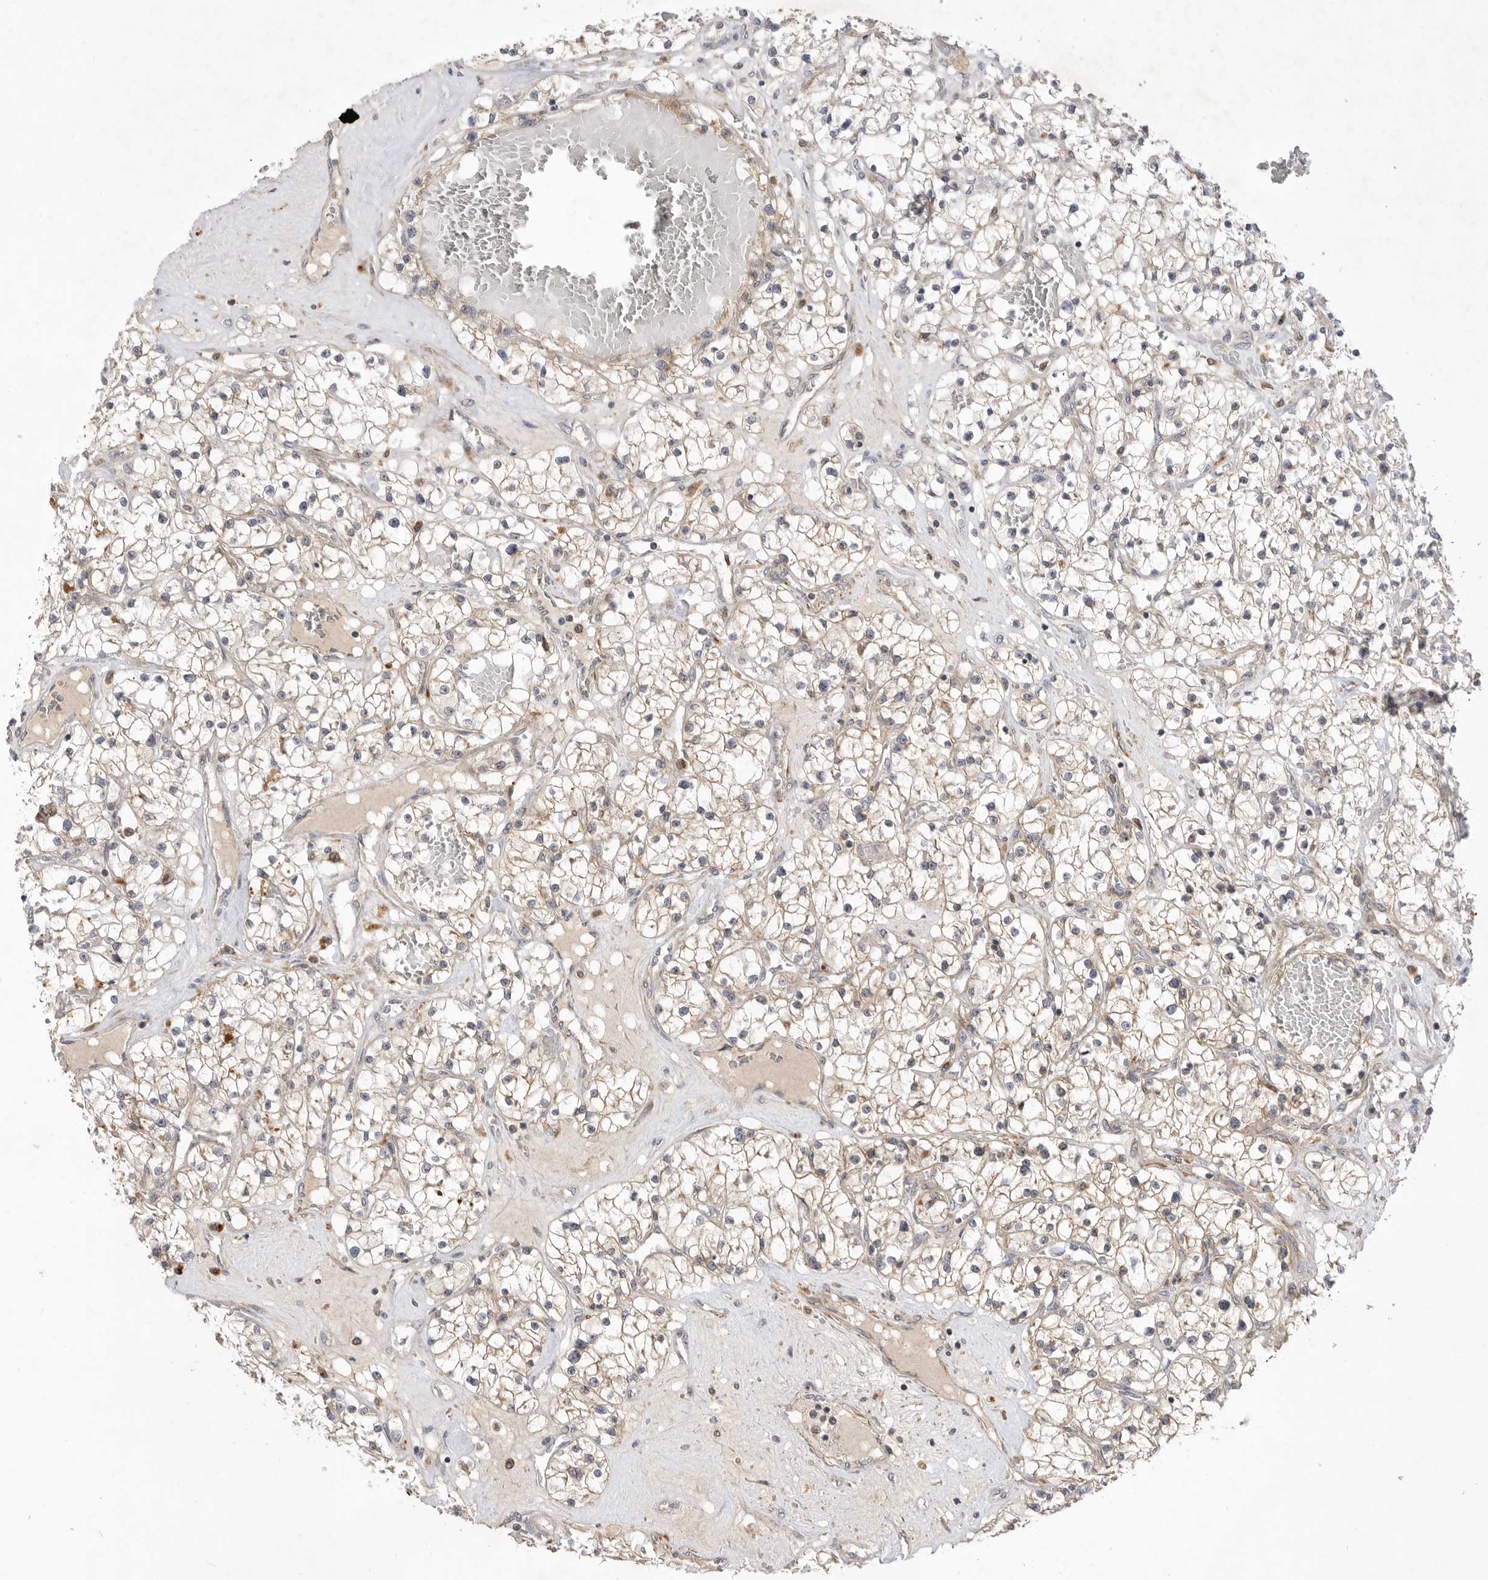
{"staining": {"intensity": "negative", "quantity": "none", "location": "none"}, "tissue": "renal cancer", "cell_type": "Tumor cells", "image_type": "cancer", "snomed": [{"axis": "morphology", "description": "Normal tissue, NOS"}, {"axis": "morphology", "description": "Adenocarcinoma, NOS"}, {"axis": "topography", "description": "Kidney"}], "caption": "Immunohistochemistry (IHC) of renal cancer demonstrates no expression in tumor cells.", "gene": "GNE", "patient": {"sex": "male", "age": 68}}